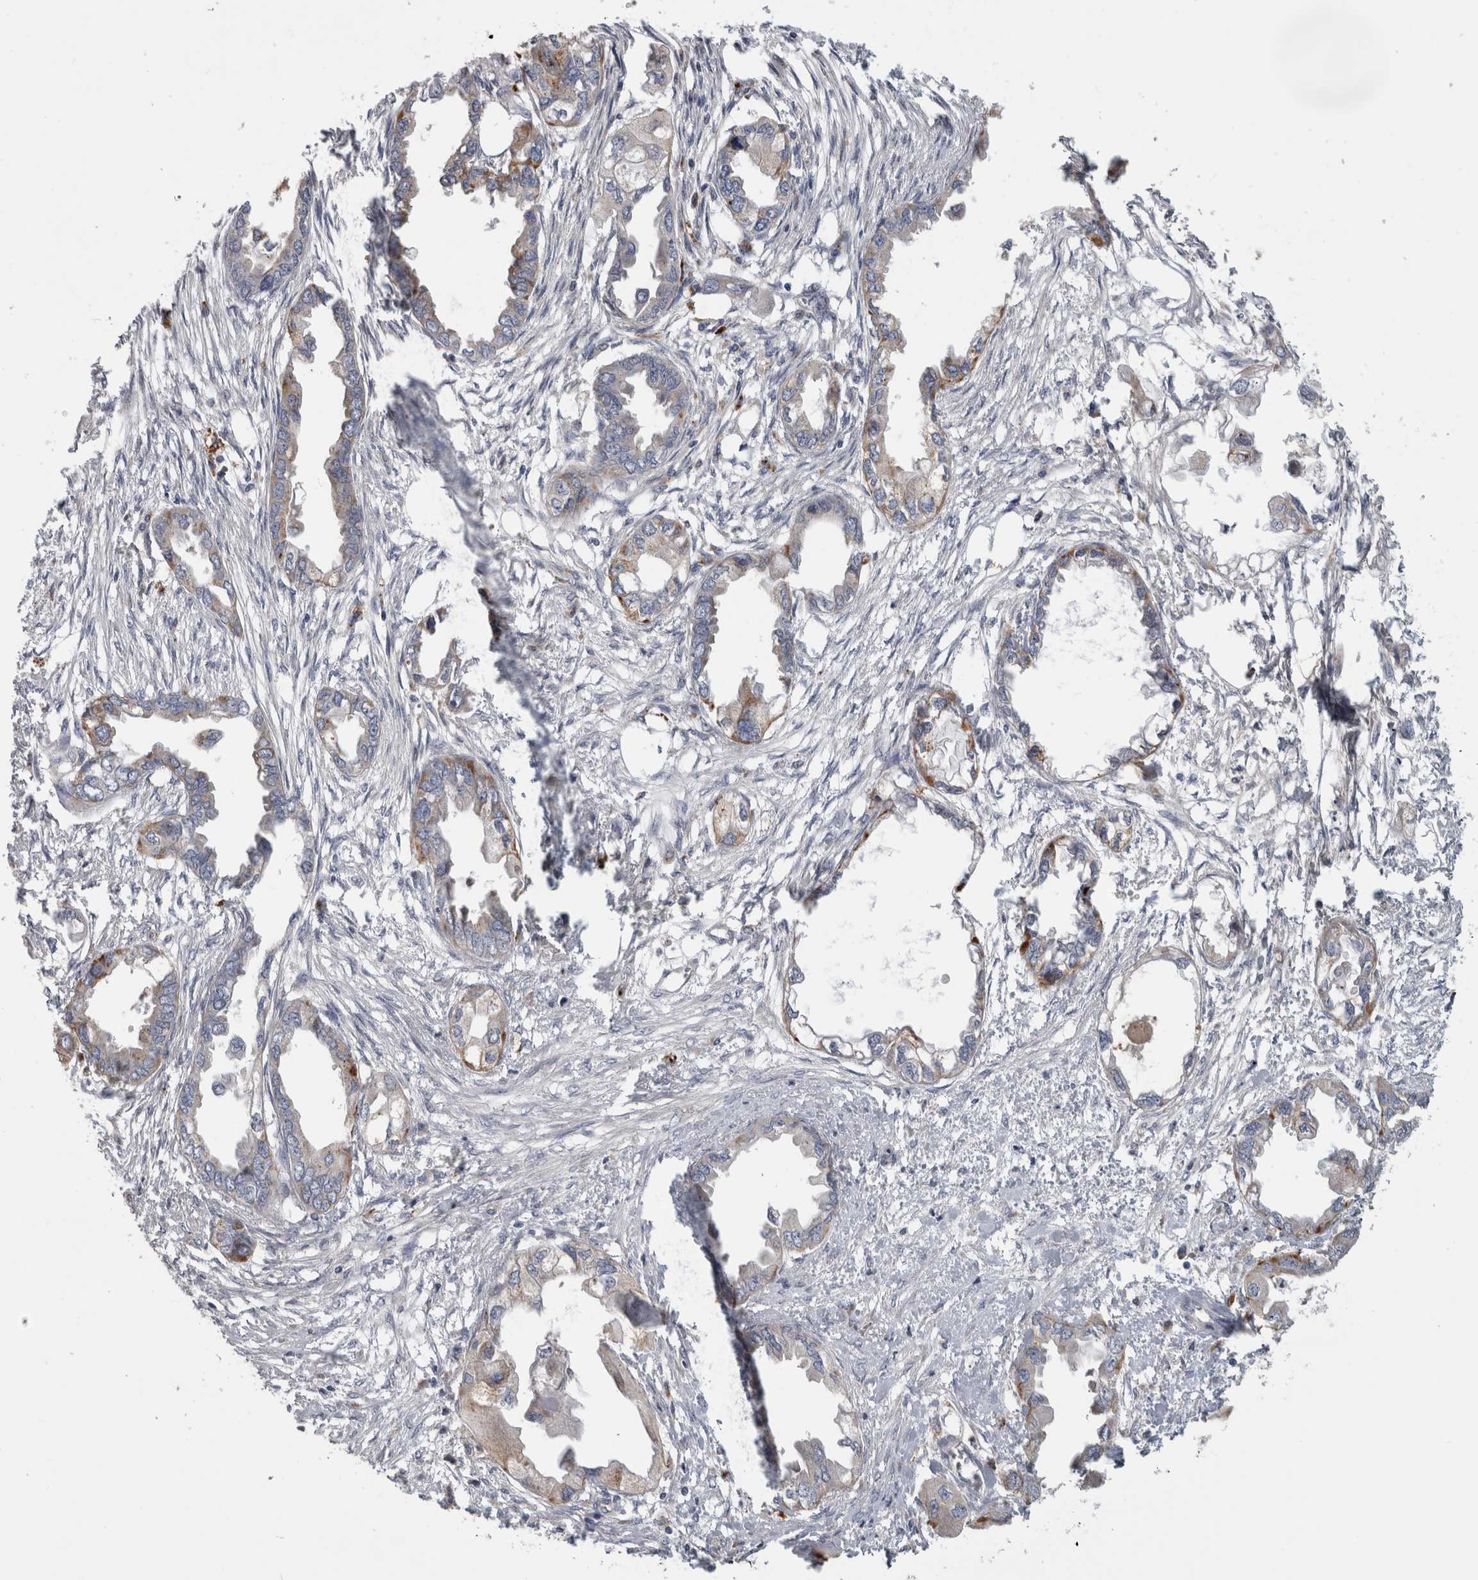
{"staining": {"intensity": "moderate", "quantity": "<25%", "location": "cytoplasmic/membranous"}, "tissue": "endometrial cancer", "cell_type": "Tumor cells", "image_type": "cancer", "snomed": [{"axis": "morphology", "description": "Adenocarcinoma, NOS"}, {"axis": "morphology", "description": "Adenocarcinoma, metastatic, NOS"}, {"axis": "topography", "description": "Adipose tissue"}, {"axis": "topography", "description": "Endometrium"}], "caption": "Immunohistochemistry (IHC) staining of endometrial metastatic adenocarcinoma, which shows low levels of moderate cytoplasmic/membranous staining in approximately <25% of tumor cells indicating moderate cytoplasmic/membranous protein expression. The staining was performed using DAB (brown) for protein detection and nuclei were counterstained in hematoxylin (blue).", "gene": "ATXN2", "patient": {"sex": "female", "age": 67}}